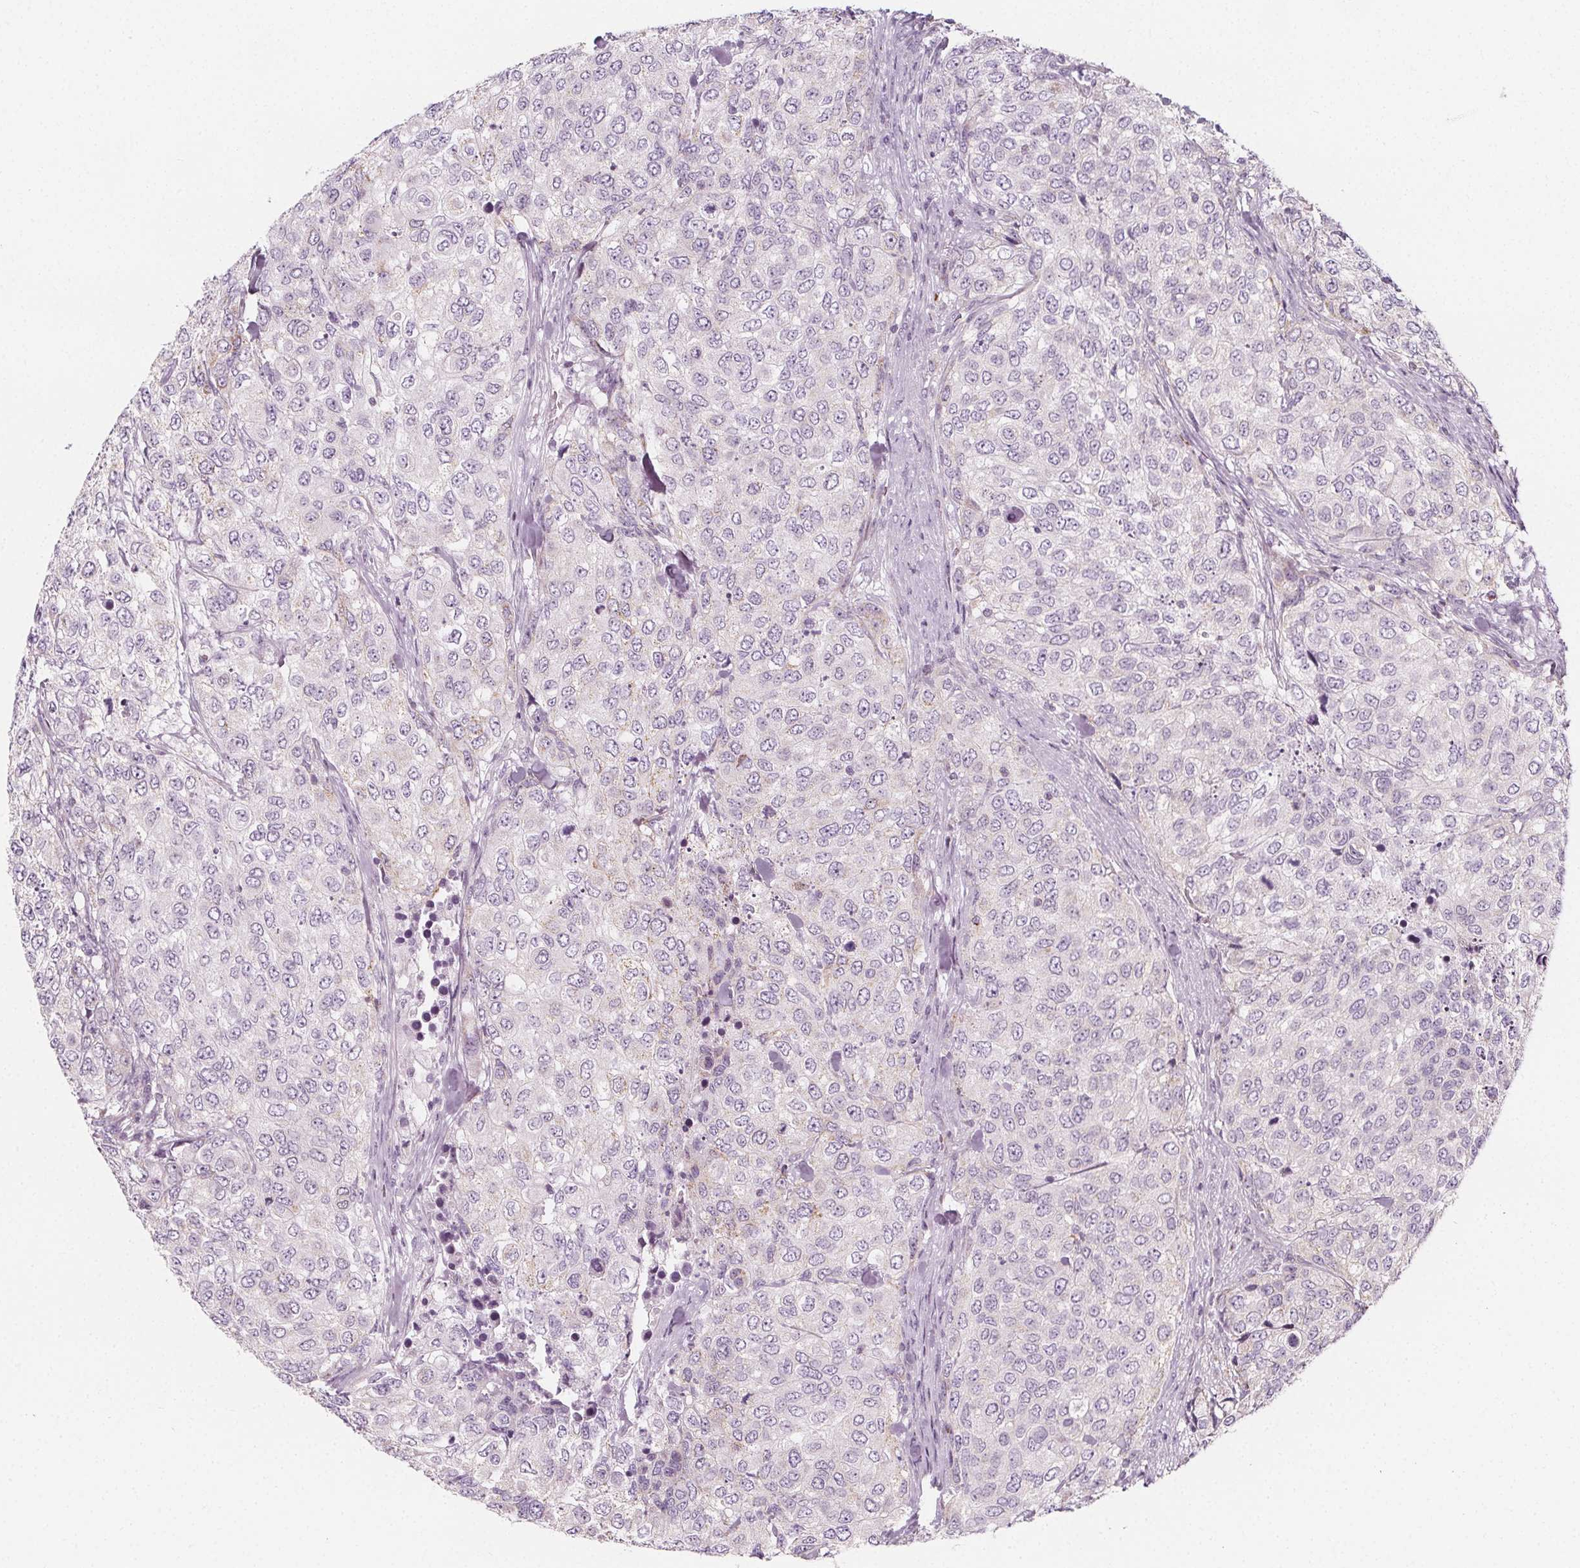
{"staining": {"intensity": "negative", "quantity": "none", "location": "none"}, "tissue": "urothelial cancer", "cell_type": "Tumor cells", "image_type": "cancer", "snomed": [{"axis": "morphology", "description": "Urothelial carcinoma, High grade"}, {"axis": "topography", "description": "Urinary bladder"}], "caption": "DAB (3,3'-diaminobenzidine) immunohistochemical staining of urothelial carcinoma (high-grade) reveals no significant positivity in tumor cells. (IHC, brightfield microscopy, high magnification).", "gene": "IL17C", "patient": {"sex": "female", "age": 78}}